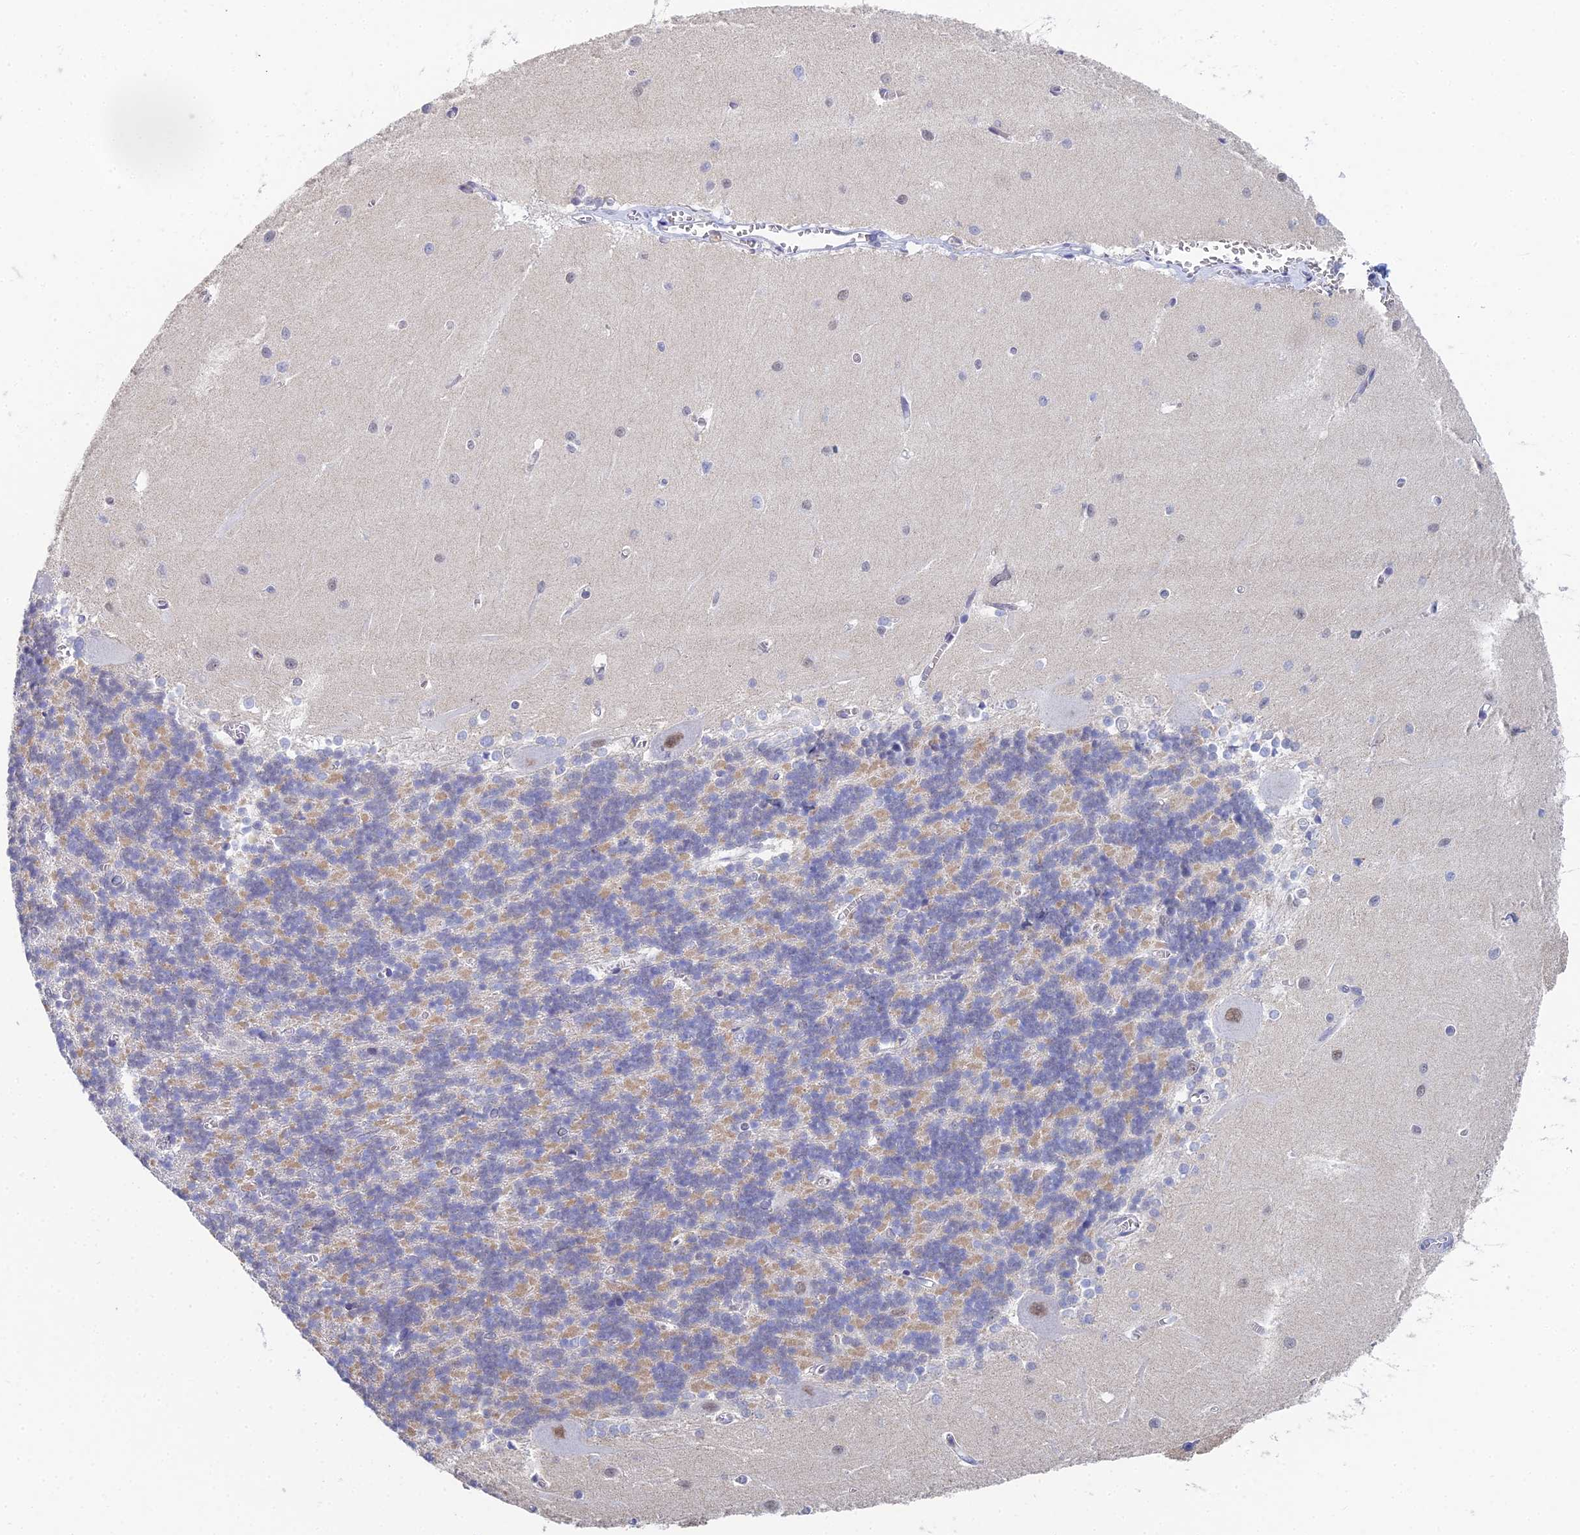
{"staining": {"intensity": "weak", "quantity": "25%-75%", "location": "cytoplasmic/membranous"}, "tissue": "cerebellum", "cell_type": "Cells in granular layer", "image_type": "normal", "snomed": [{"axis": "morphology", "description": "Normal tissue, NOS"}, {"axis": "topography", "description": "Cerebellum"}], "caption": "Cells in granular layer demonstrate weak cytoplasmic/membranous positivity in approximately 25%-75% of cells in unremarkable cerebellum. (brown staining indicates protein expression, while blue staining denotes nuclei).", "gene": "MCM2", "patient": {"sex": "male", "age": 37}}